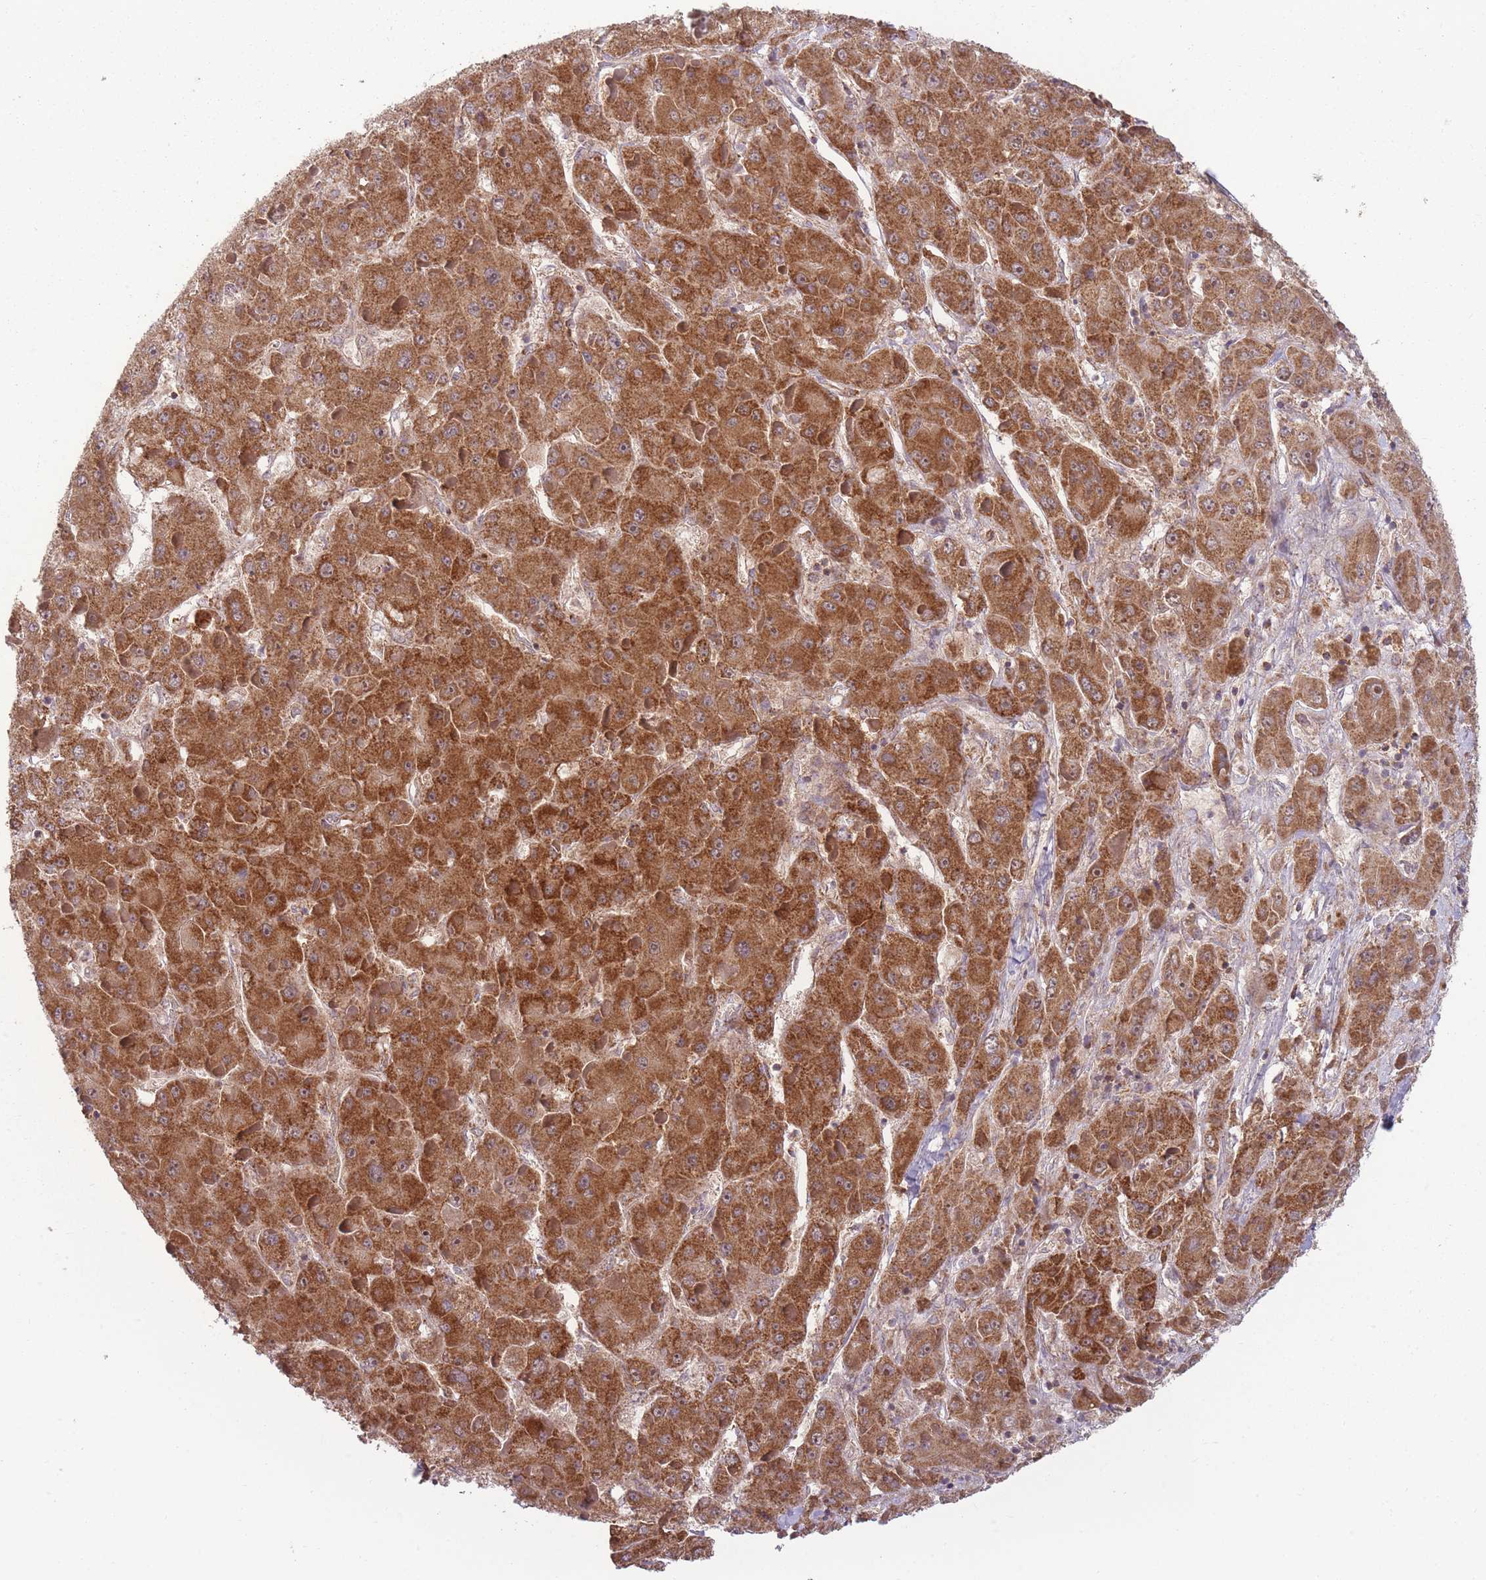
{"staining": {"intensity": "strong", "quantity": ">75%", "location": "cytoplasmic/membranous"}, "tissue": "liver cancer", "cell_type": "Tumor cells", "image_type": "cancer", "snomed": [{"axis": "morphology", "description": "Carcinoma, Hepatocellular, NOS"}, {"axis": "topography", "description": "Liver"}], "caption": "Immunohistochemistry (IHC) micrograph of neoplastic tissue: human hepatocellular carcinoma (liver) stained using immunohistochemistry exhibits high levels of strong protein expression localized specifically in the cytoplasmic/membranous of tumor cells, appearing as a cytoplasmic/membranous brown color.", "gene": "NDUFA9", "patient": {"sex": "female", "age": 73}}